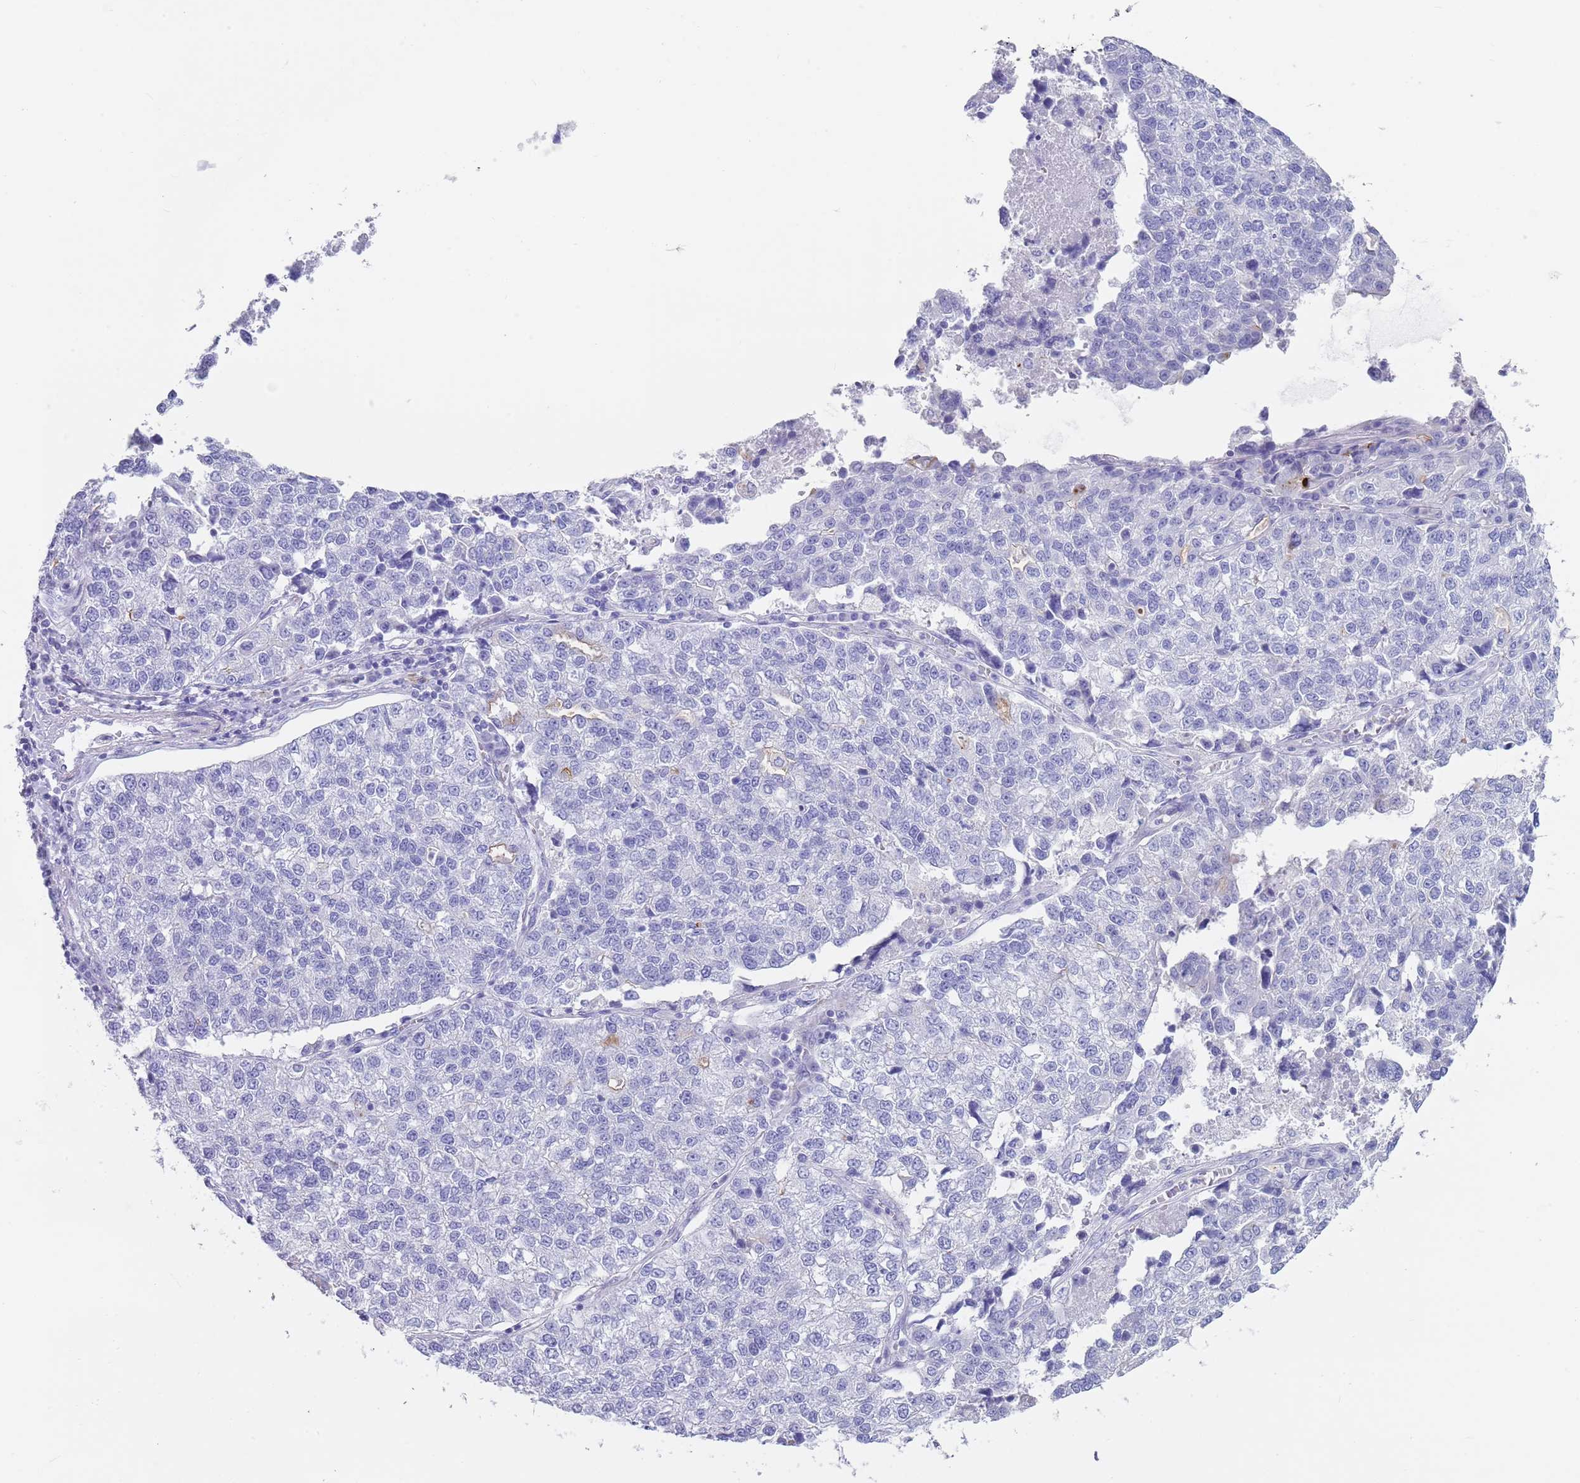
{"staining": {"intensity": "negative", "quantity": "none", "location": "none"}, "tissue": "lung cancer", "cell_type": "Tumor cells", "image_type": "cancer", "snomed": [{"axis": "morphology", "description": "Adenocarcinoma, NOS"}, {"axis": "topography", "description": "Lung"}], "caption": "Immunohistochemical staining of lung cancer (adenocarcinoma) exhibits no significant expression in tumor cells. Nuclei are stained in blue.", "gene": "CPXM2", "patient": {"sex": "male", "age": 49}}